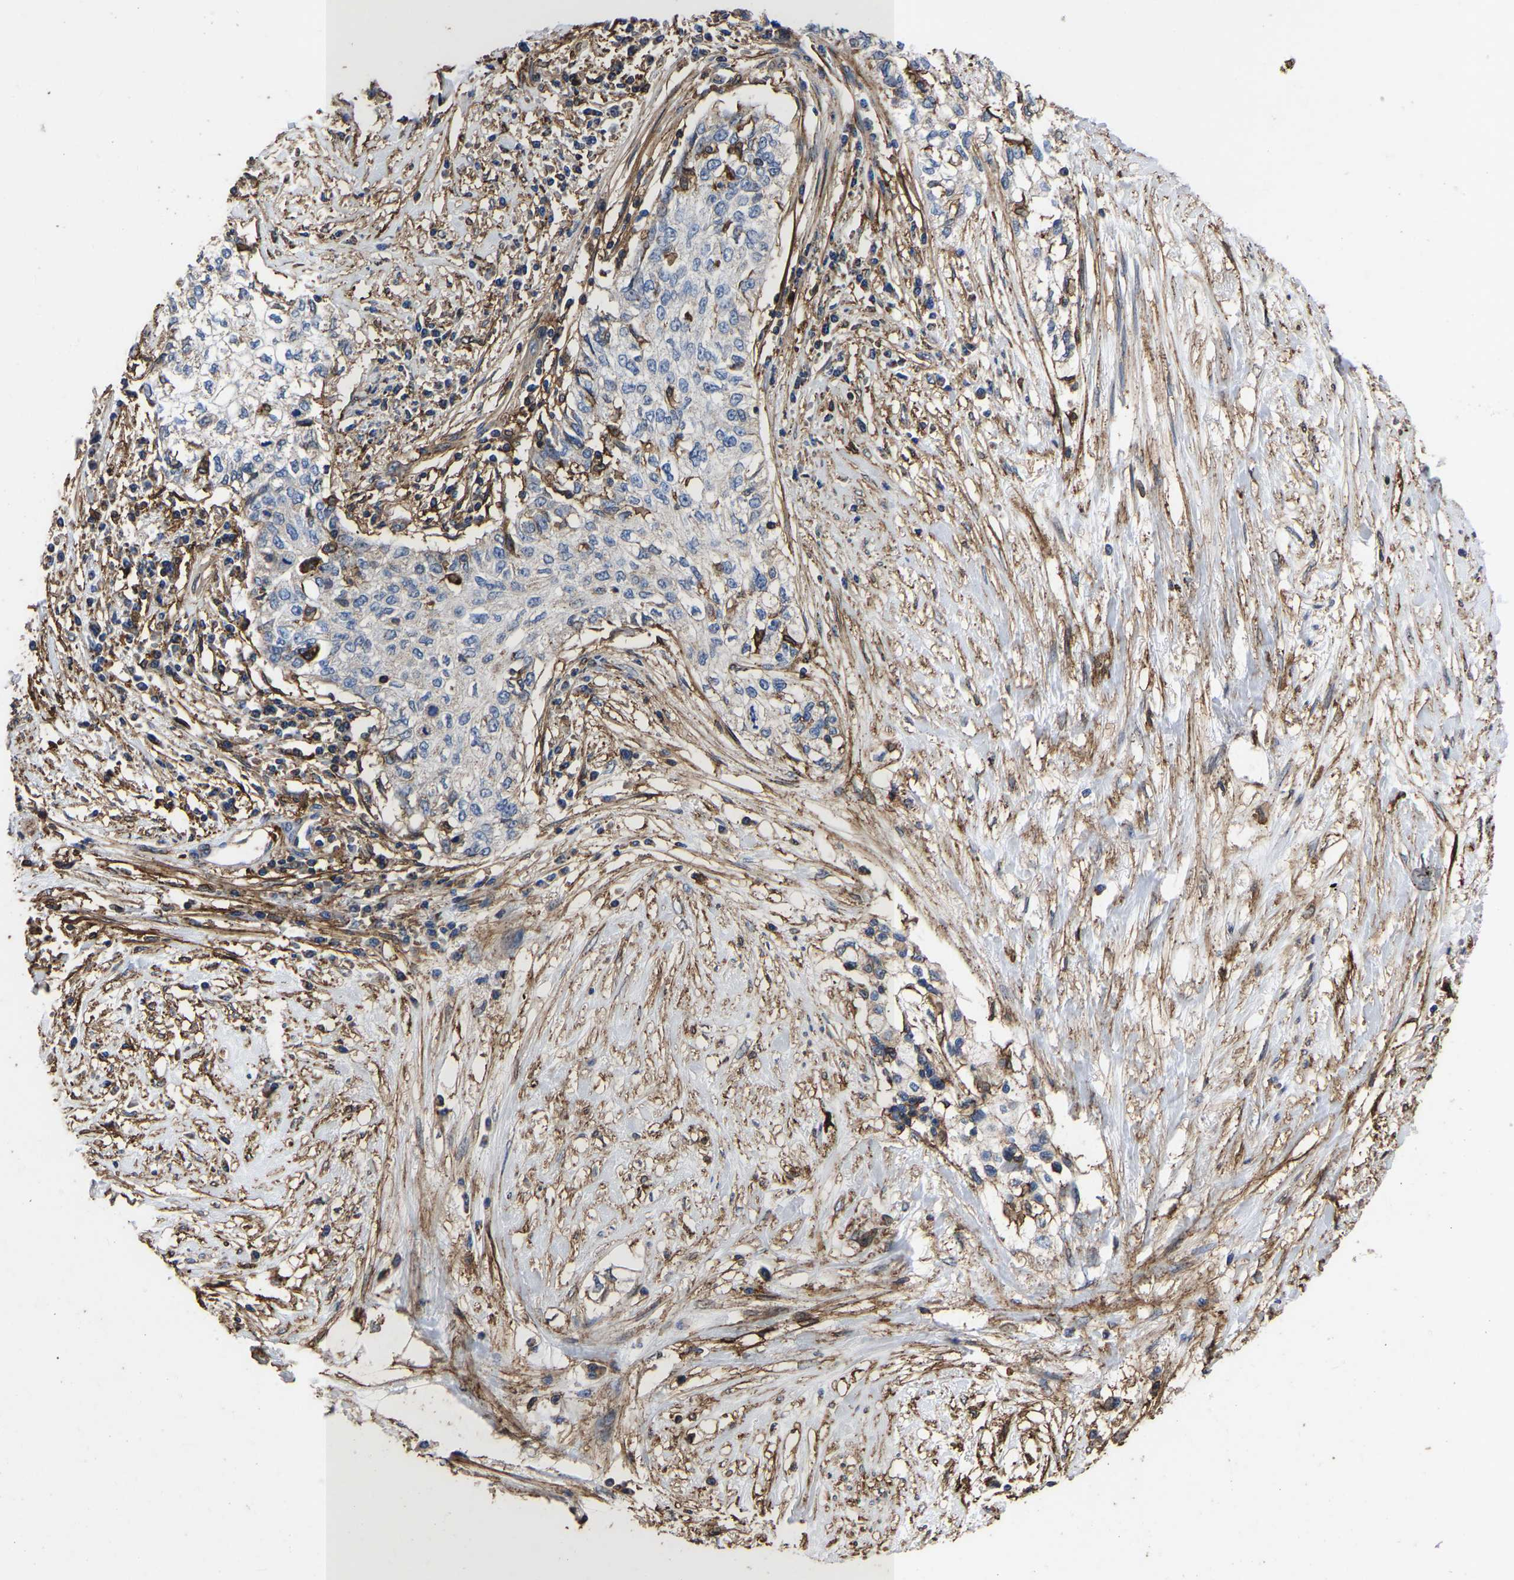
{"staining": {"intensity": "negative", "quantity": "none", "location": "none"}, "tissue": "cervical cancer", "cell_type": "Tumor cells", "image_type": "cancer", "snomed": [{"axis": "morphology", "description": "Squamous cell carcinoma, NOS"}, {"axis": "topography", "description": "Cervix"}], "caption": "Tumor cells are negative for brown protein staining in cervical cancer. (Stains: DAB IHC with hematoxylin counter stain, Microscopy: brightfield microscopy at high magnification).", "gene": "LIF", "patient": {"sex": "female", "age": 57}}